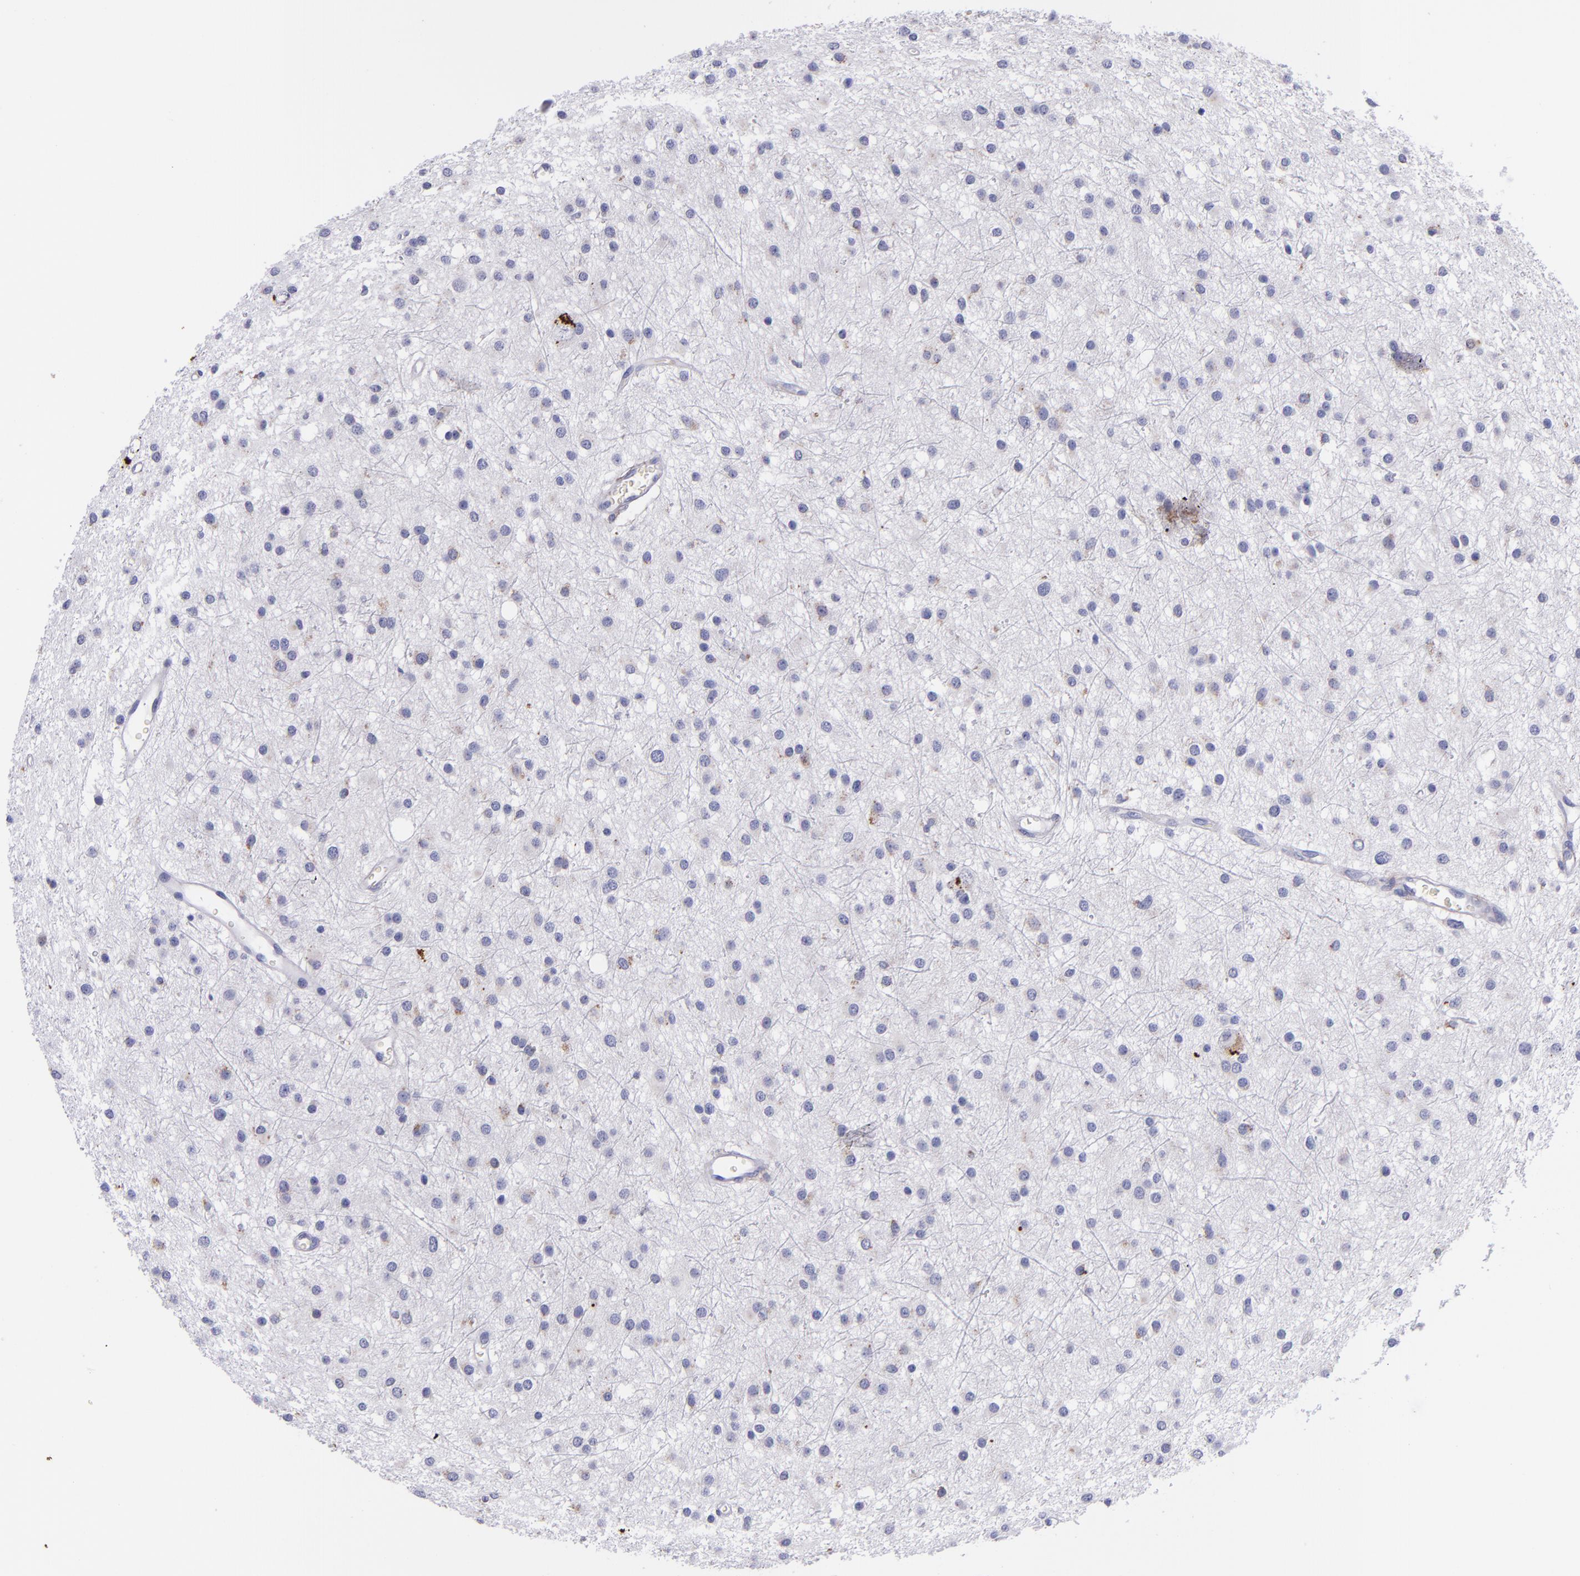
{"staining": {"intensity": "negative", "quantity": "none", "location": "none"}, "tissue": "glioma", "cell_type": "Tumor cells", "image_type": "cancer", "snomed": [{"axis": "morphology", "description": "Glioma, malignant, Low grade"}, {"axis": "topography", "description": "Brain"}], "caption": "DAB immunohistochemical staining of glioma exhibits no significant positivity in tumor cells.", "gene": "IVL", "patient": {"sex": "female", "age": 36}}